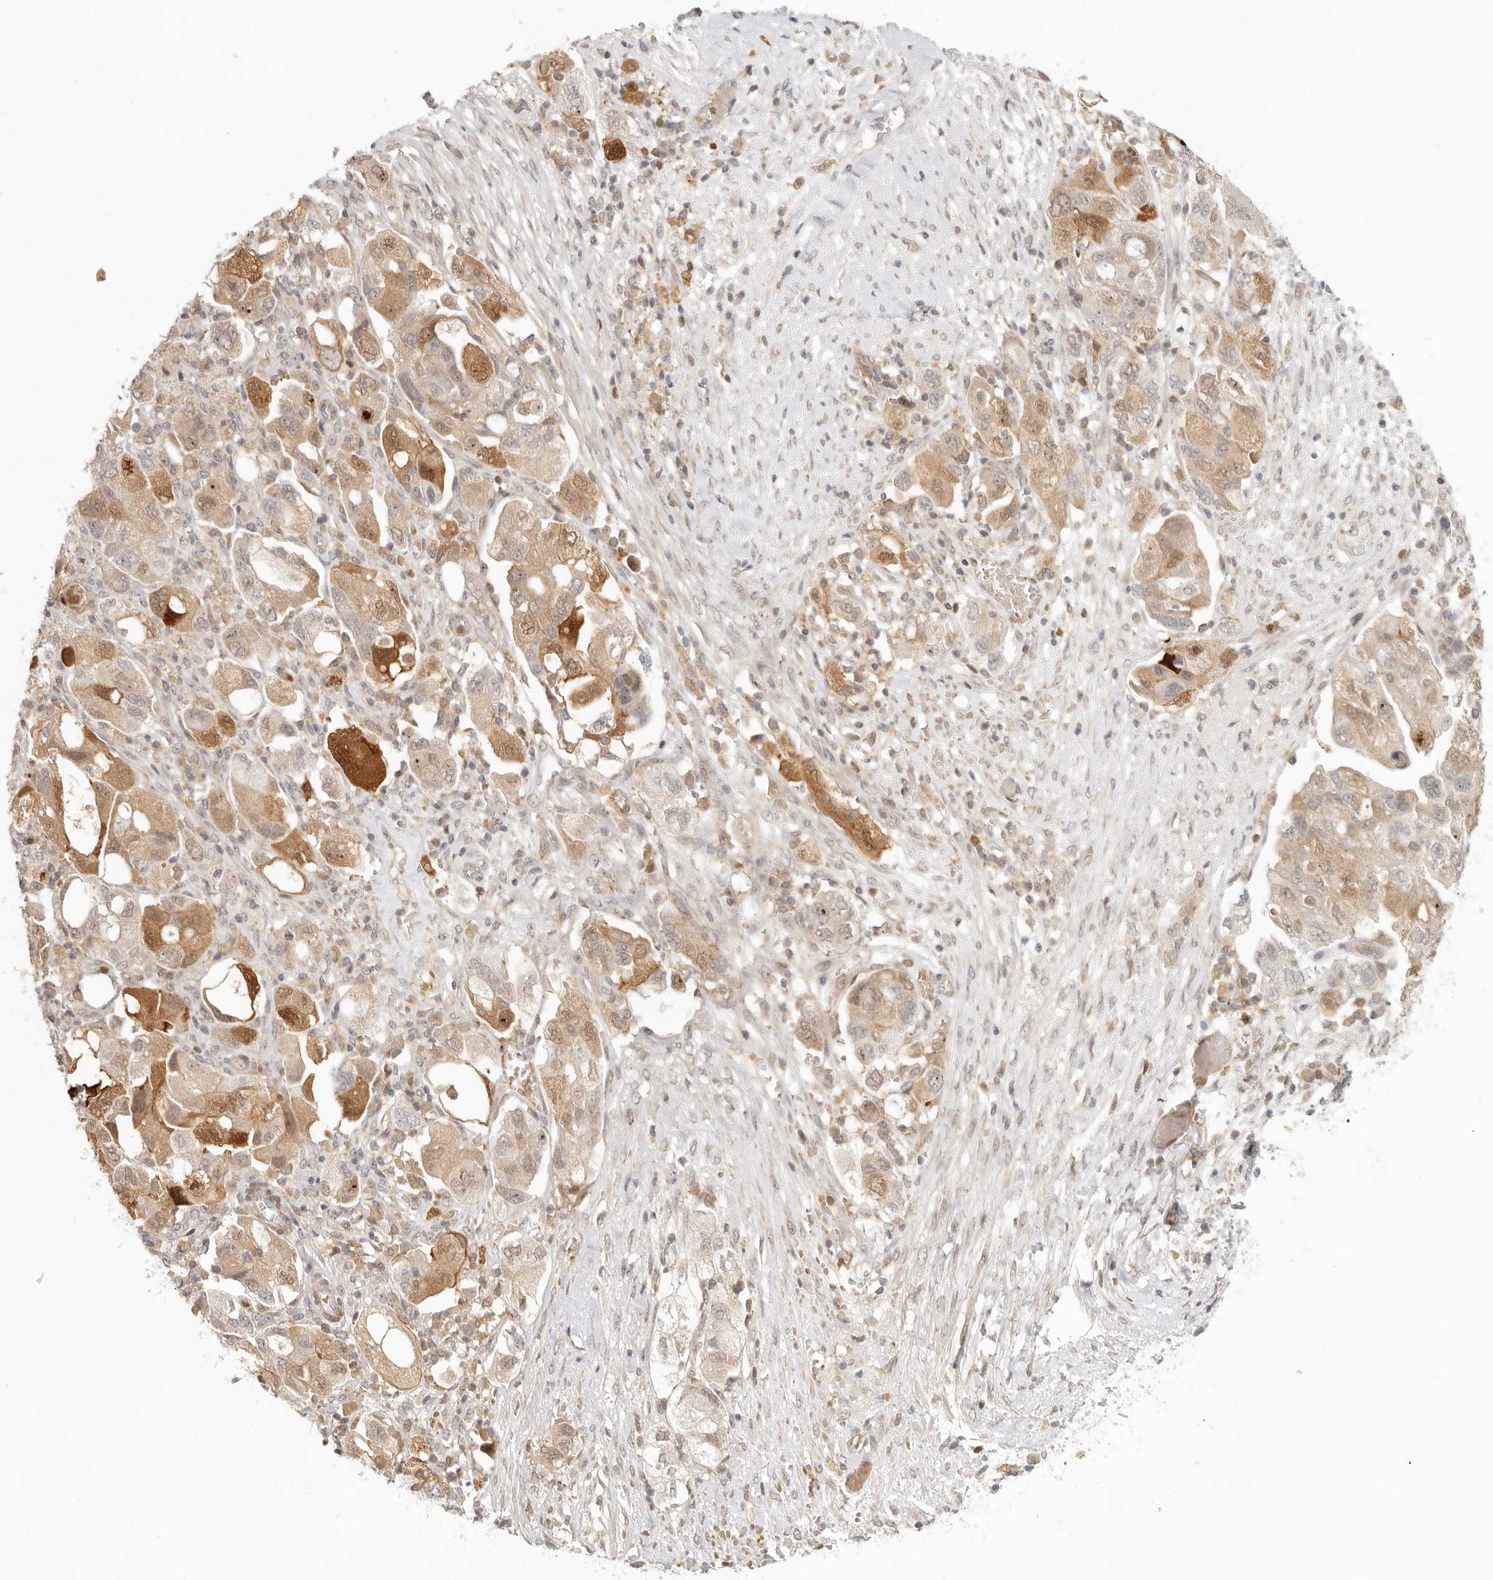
{"staining": {"intensity": "moderate", "quantity": ">75%", "location": "cytoplasmic/membranous,nuclear"}, "tissue": "ovarian cancer", "cell_type": "Tumor cells", "image_type": "cancer", "snomed": [{"axis": "morphology", "description": "Carcinoma, NOS"}, {"axis": "morphology", "description": "Cystadenocarcinoma, serous, NOS"}, {"axis": "topography", "description": "Ovary"}], "caption": "High-power microscopy captured an IHC image of ovarian carcinoma, revealing moderate cytoplasmic/membranous and nuclear staining in approximately >75% of tumor cells.", "gene": "AHDC1", "patient": {"sex": "female", "age": 69}}